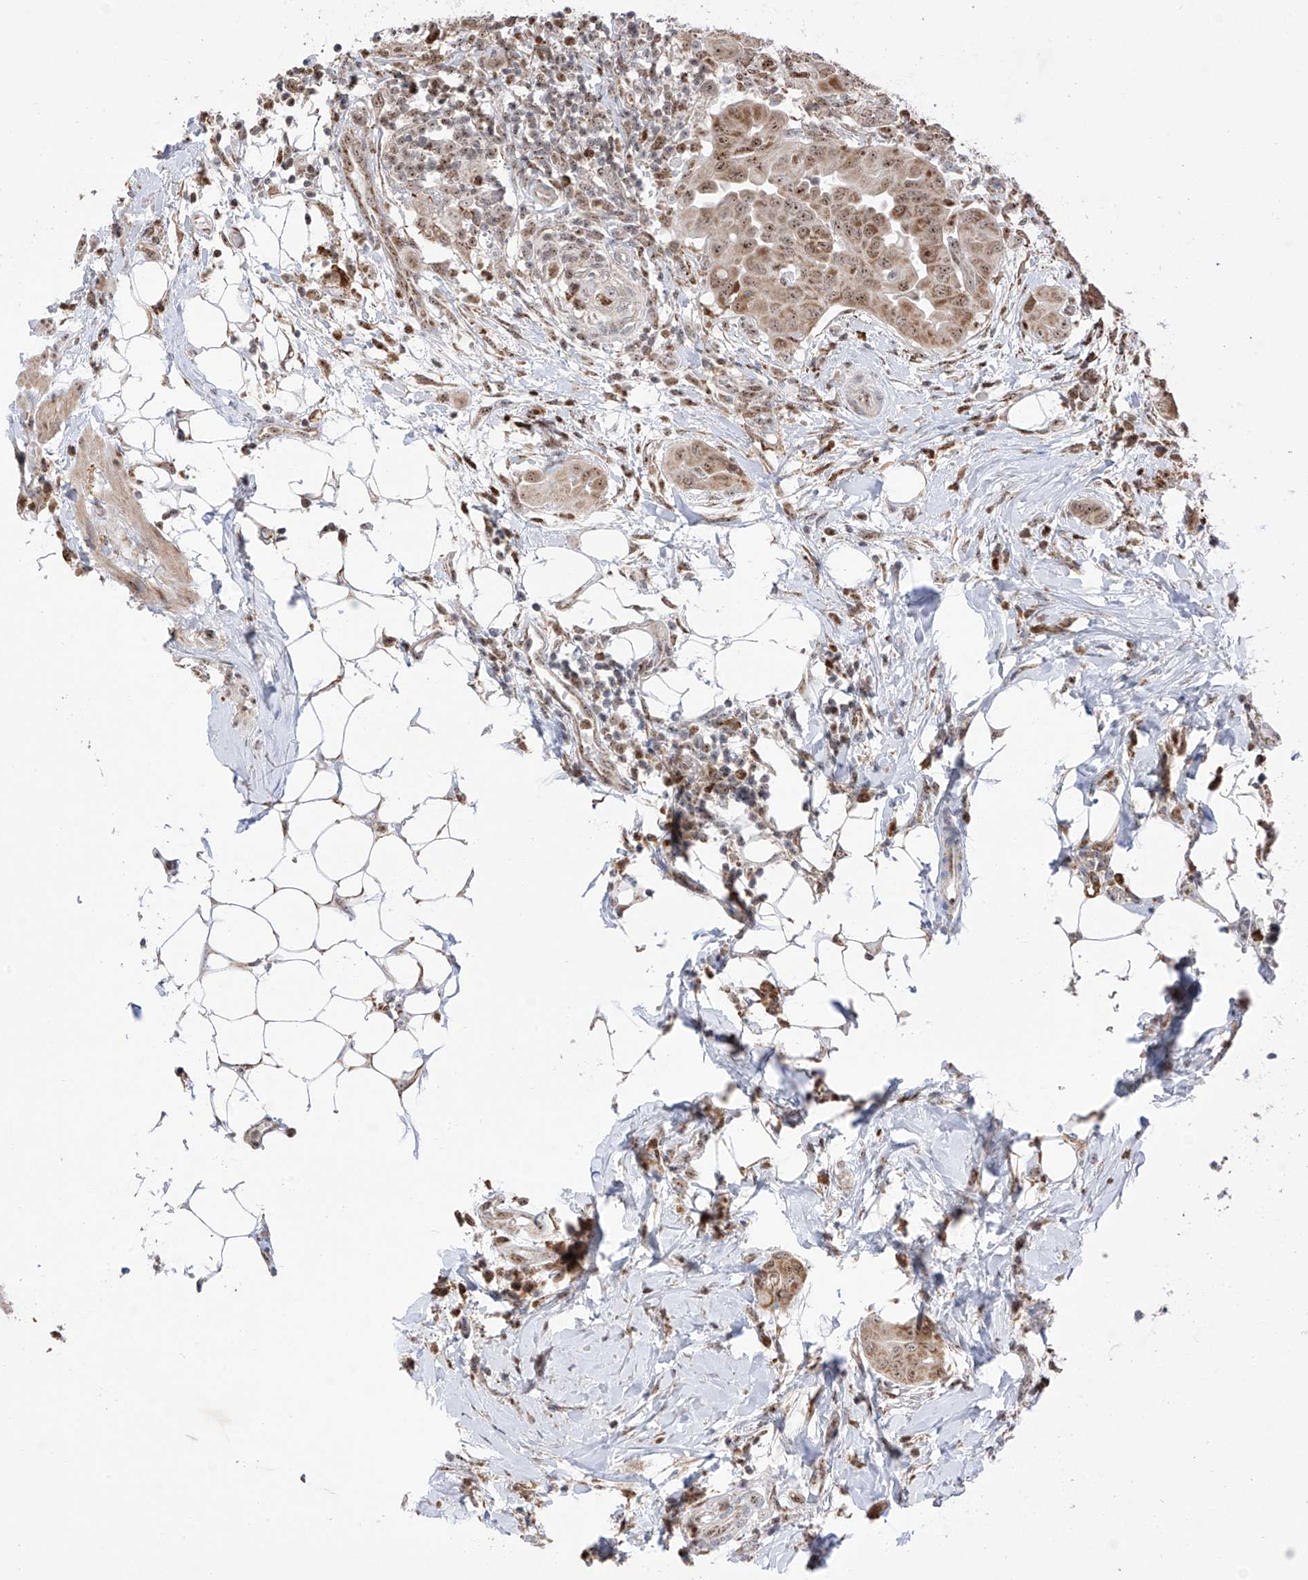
{"staining": {"intensity": "moderate", "quantity": ">75%", "location": "cytoplasmic/membranous,nuclear"}, "tissue": "thyroid cancer", "cell_type": "Tumor cells", "image_type": "cancer", "snomed": [{"axis": "morphology", "description": "Papillary adenocarcinoma, NOS"}, {"axis": "topography", "description": "Thyroid gland"}], "caption": "Moderate cytoplasmic/membranous and nuclear protein positivity is identified in approximately >75% of tumor cells in papillary adenocarcinoma (thyroid). The protein of interest is shown in brown color, while the nuclei are stained blue.", "gene": "ZBTB8A", "patient": {"sex": "male", "age": 33}}